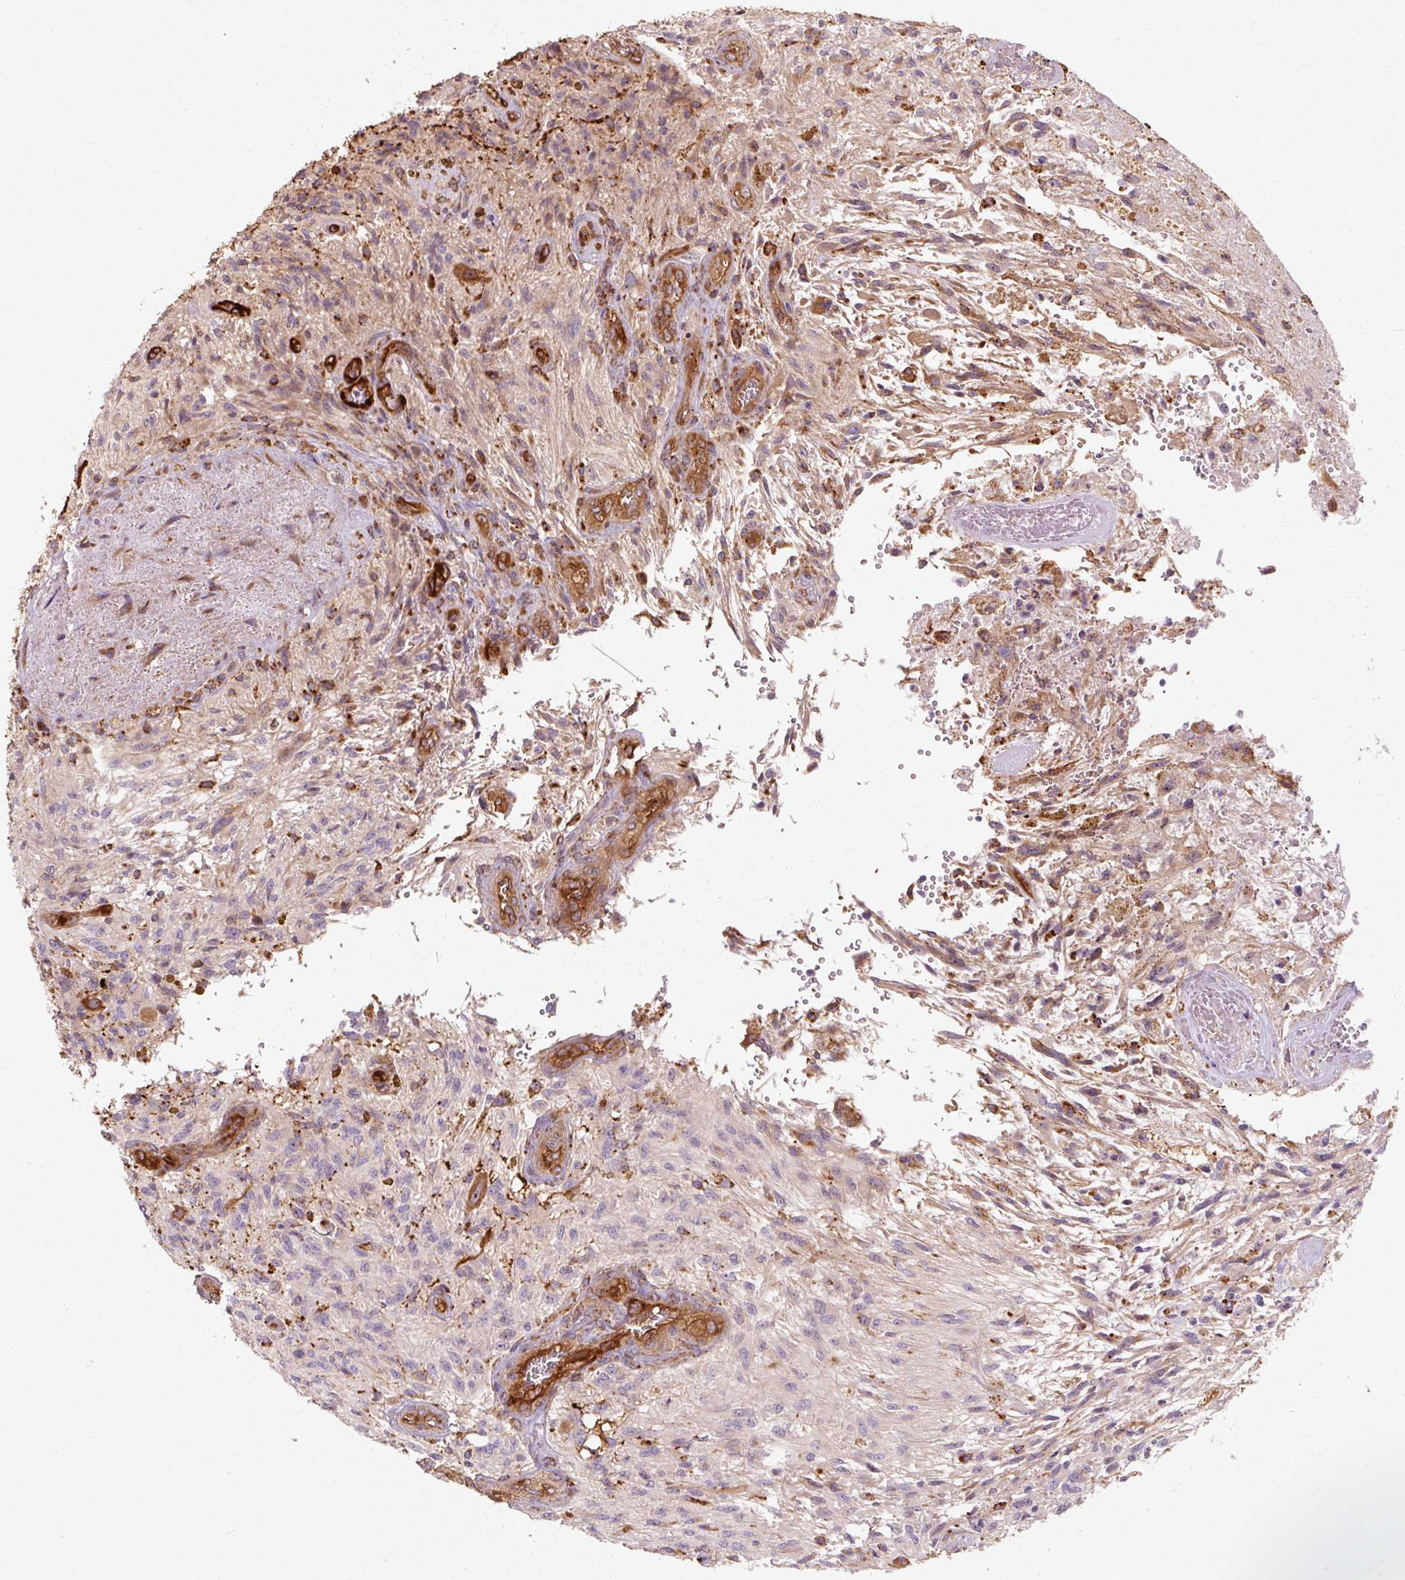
{"staining": {"intensity": "weak", "quantity": "<25%", "location": "cytoplasmic/membranous"}, "tissue": "glioma", "cell_type": "Tumor cells", "image_type": "cancer", "snomed": [{"axis": "morphology", "description": "Glioma, malignant, High grade"}, {"axis": "topography", "description": "Brain"}], "caption": "The image exhibits no significant expression in tumor cells of malignant glioma (high-grade).", "gene": "TBC1D4", "patient": {"sex": "male", "age": 56}}